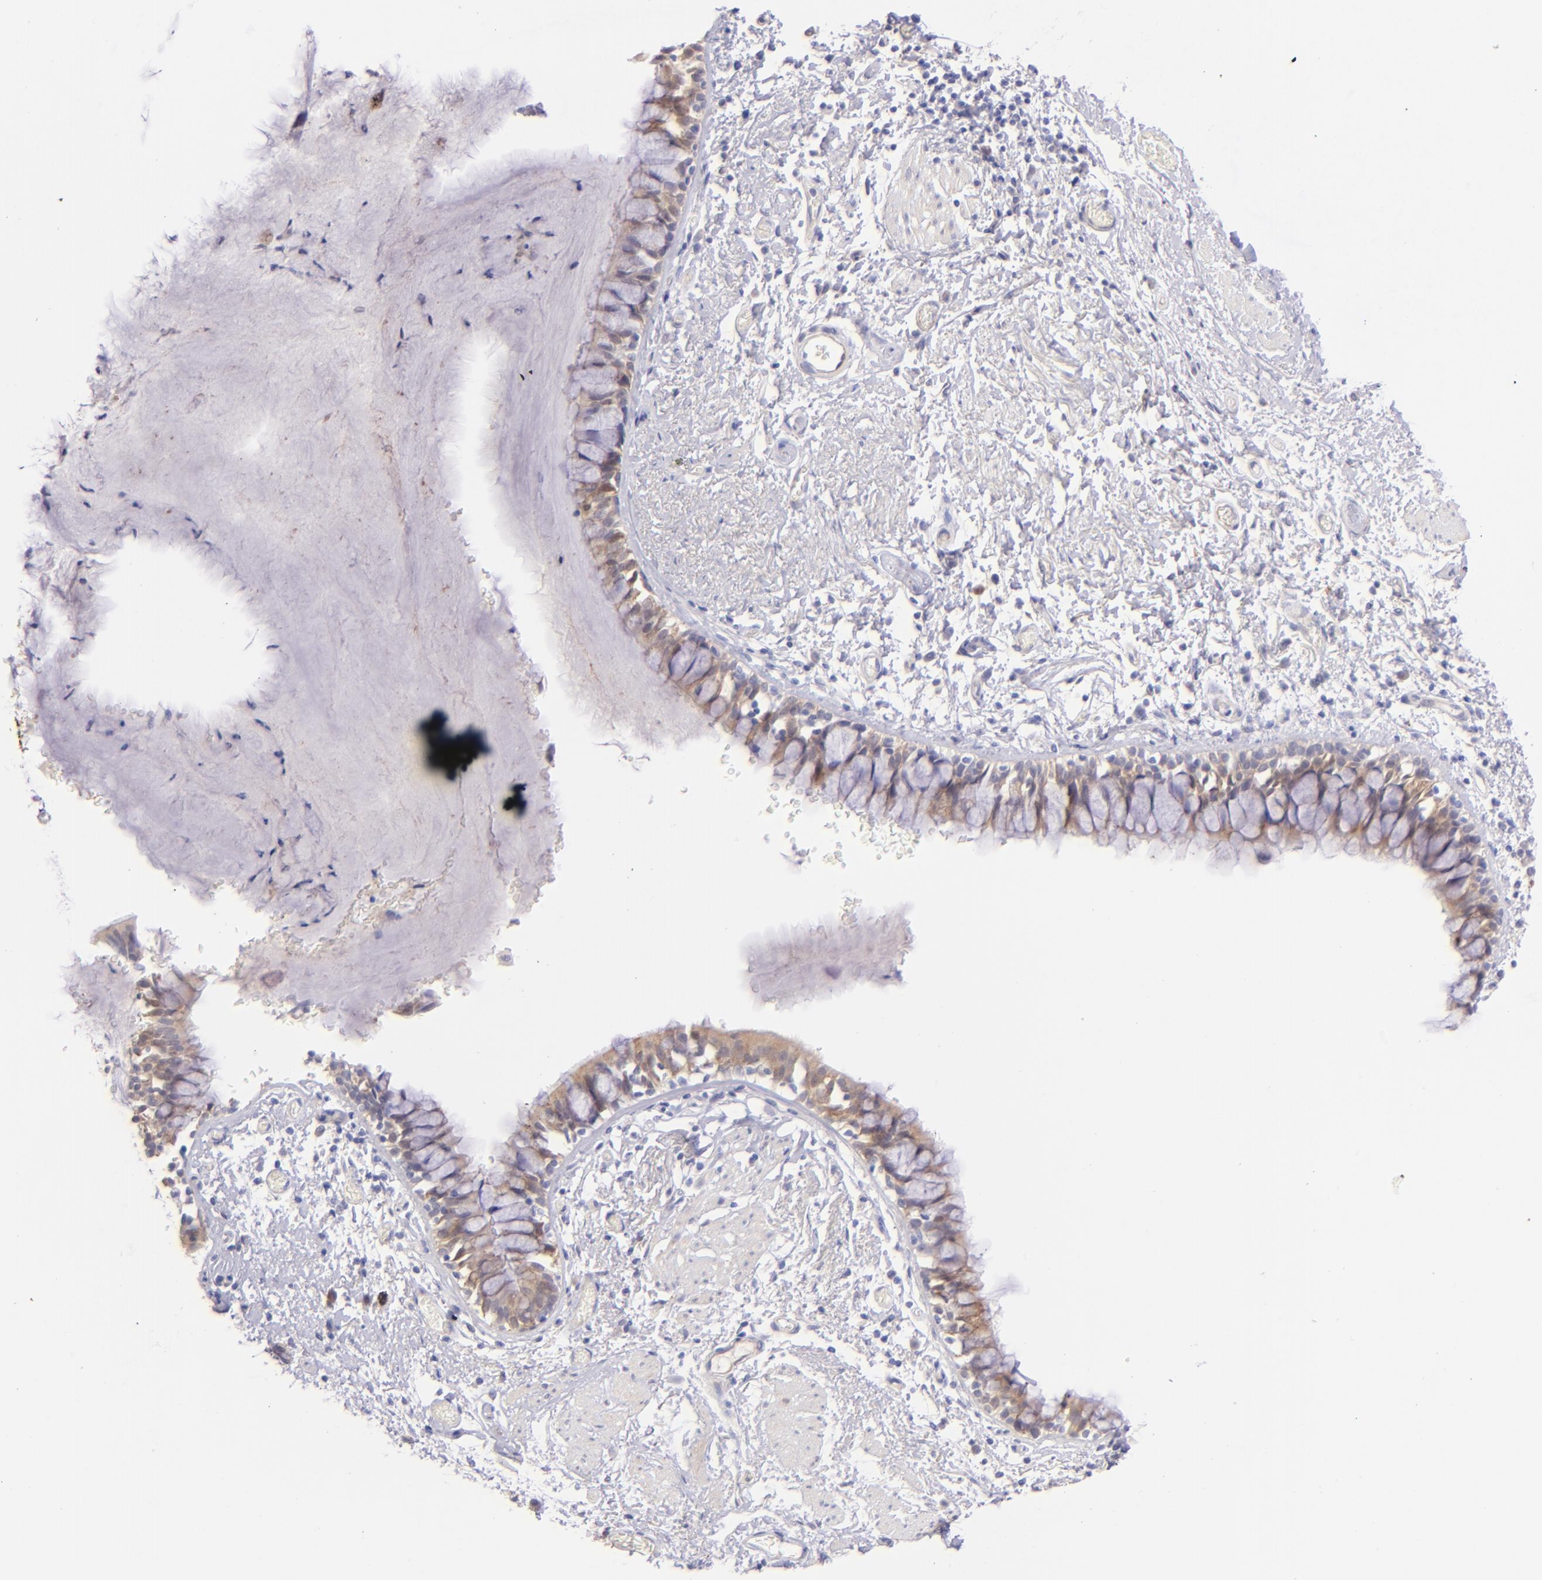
{"staining": {"intensity": "moderate", "quantity": ">75%", "location": "cytoplasmic/membranous"}, "tissue": "bronchus", "cell_type": "Respiratory epithelial cells", "image_type": "normal", "snomed": [{"axis": "morphology", "description": "Normal tissue, NOS"}, {"axis": "topography", "description": "Lymph node of abdomen"}, {"axis": "topography", "description": "Lymph node of pelvis"}], "caption": "This is an image of immunohistochemistry (IHC) staining of normal bronchus, which shows moderate staining in the cytoplasmic/membranous of respiratory epithelial cells.", "gene": "SH2D4A", "patient": {"sex": "female", "age": 65}}